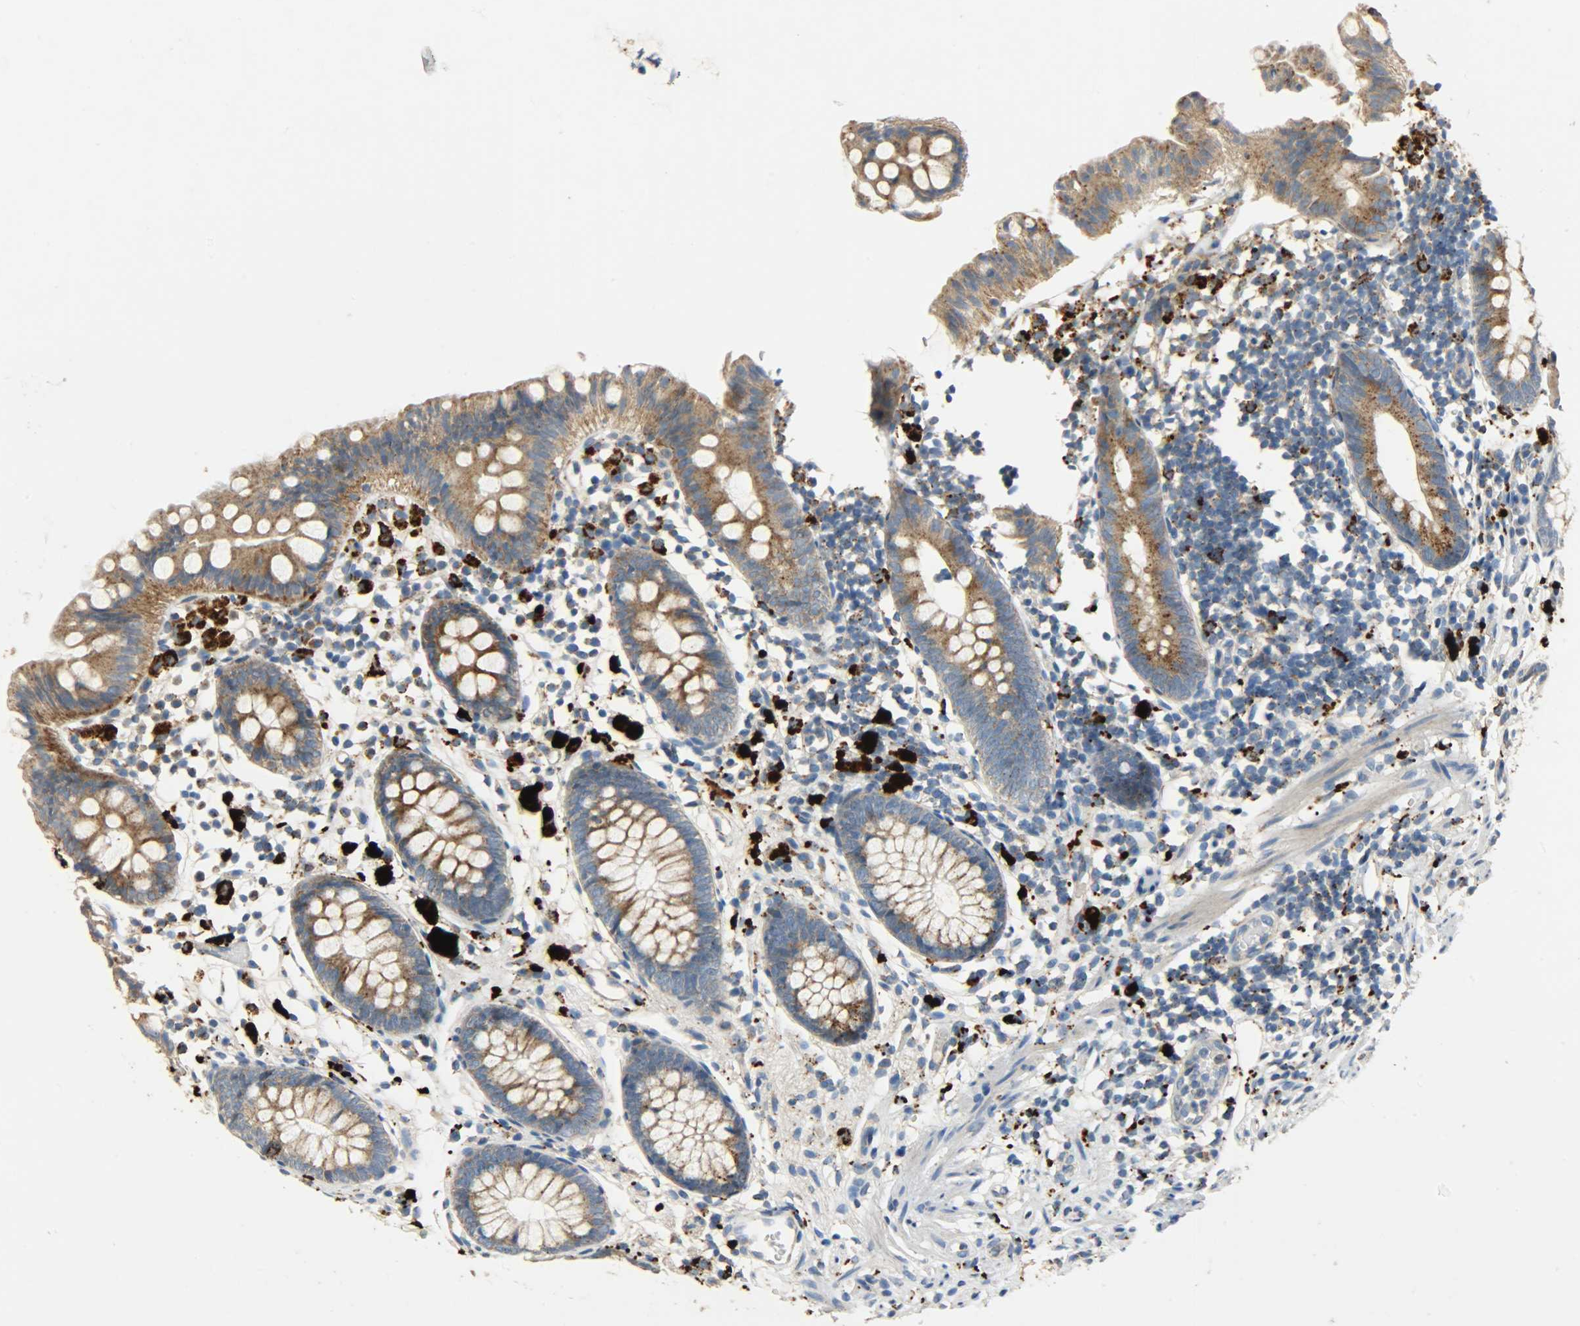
{"staining": {"intensity": "moderate", "quantity": ">75%", "location": "cytoplasmic/membranous"}, "tissue": "appendix", "cell_type": "Glandular cells", "image_type": "normal", "snomed": [{"axis": "morphology", "description": "Normal tissue, NOS"}, {"axis": "topography", "description": "Appendix"}], "caption": "IHC of normal appendix reveals medium levels of moderate cytoplasmic/membranous staining in about >75% of glandular cells. (DAB = brown stain, brightfield microscopy at high magnification).", "gene": "ASAH1", "patient": {"sex": "male", "age": 38}}